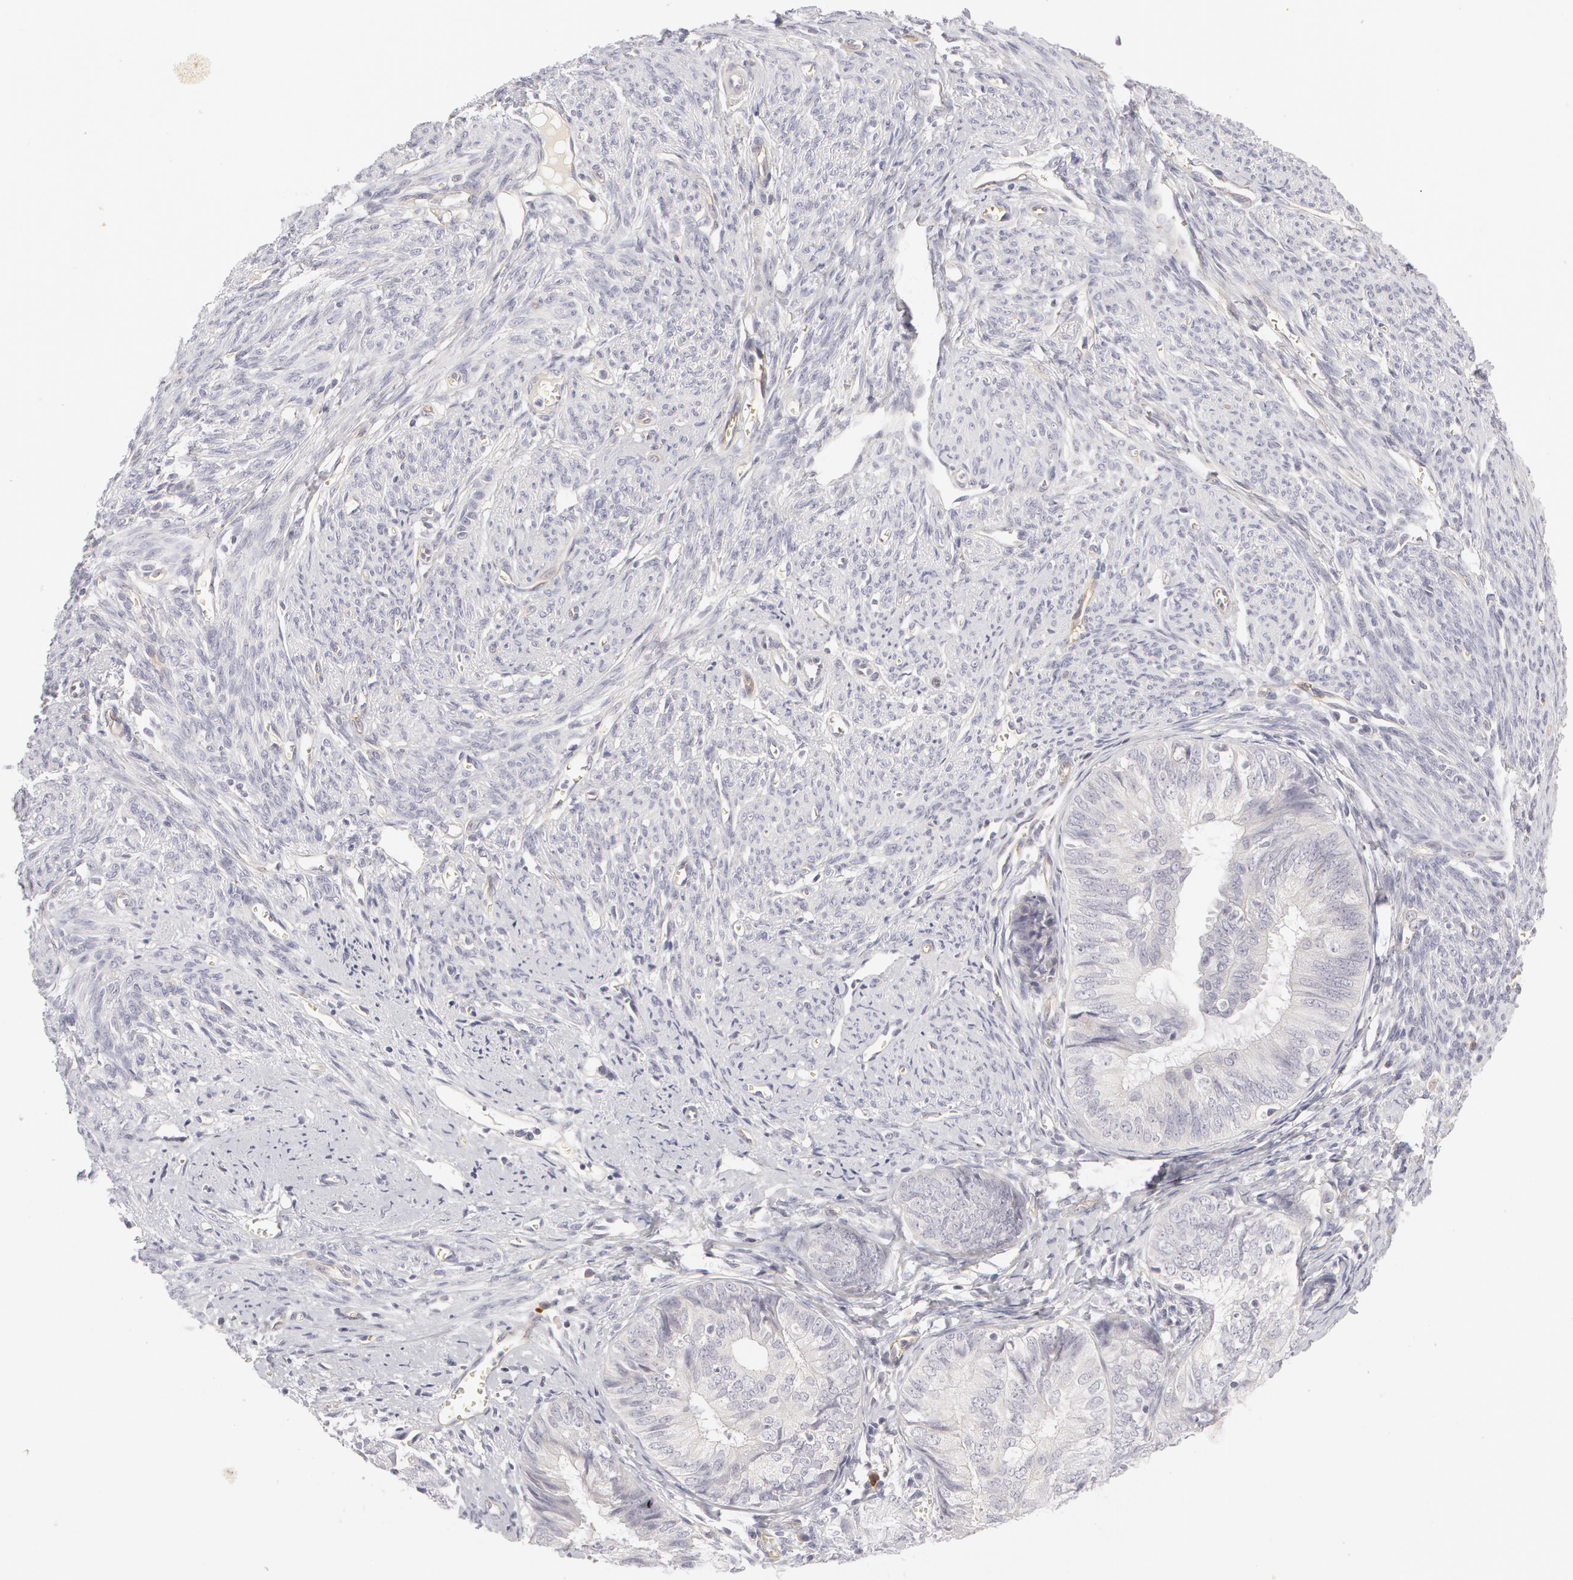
{"staining": {"intensity": "negative", "quantity": "none", "location": "none"}, "tissue": "endometrial cancer", "cell_type": "Tumor cells", "image_type": "cancer", "snomed": [{"axis": "morphology", "description": "Adenocarcinoma, NOS"}, {"axis": "topography", "description": "Endometrium"}], "caption": "IHC photomicrograph of neoplastic tissue: endometrial adenocarcinoma stained with DAB exhibits no significant protein expression in tumor cells.", "gene": "ABCB1", "patient": {"sex": "female", "age": 66}}